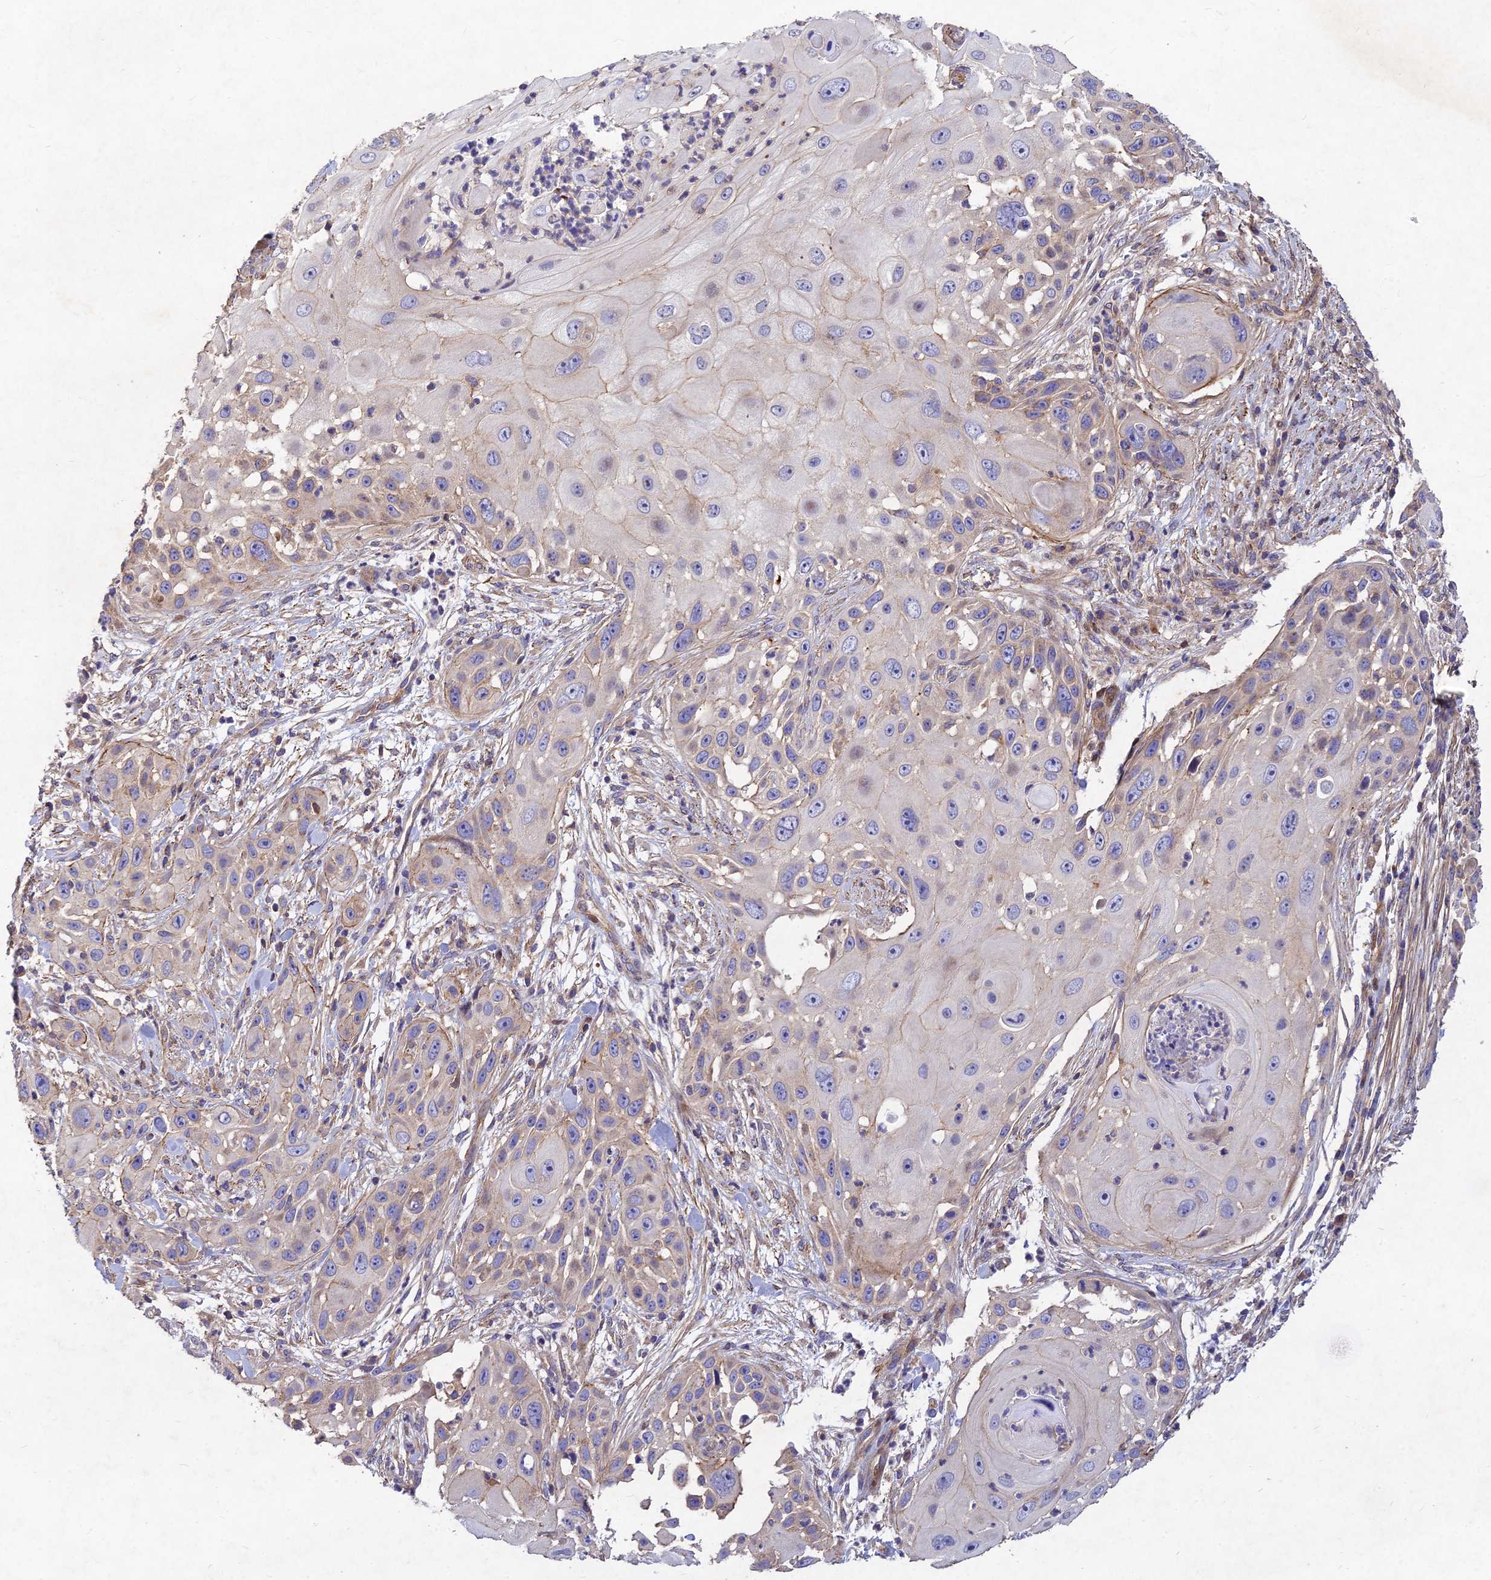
{"staining": {"intensity": "negative", "quantity": "none", "location": "none"}, "tissue": "skin cancer", "cell_type": "Tumor cells", "image_type": "cancer", "snomed": [{"axis": "morphology", "description": "Squamous cell carcinoma, NOS"}, {"axis": "topography", "description": "Skin"}], "caption": "Photomicrograph shows no significant protein staining in tumor cells of skin cancer (squamous cell carcinoma).", "gene": "RELCH", "patient": {"sex": "female", "age": 44}}